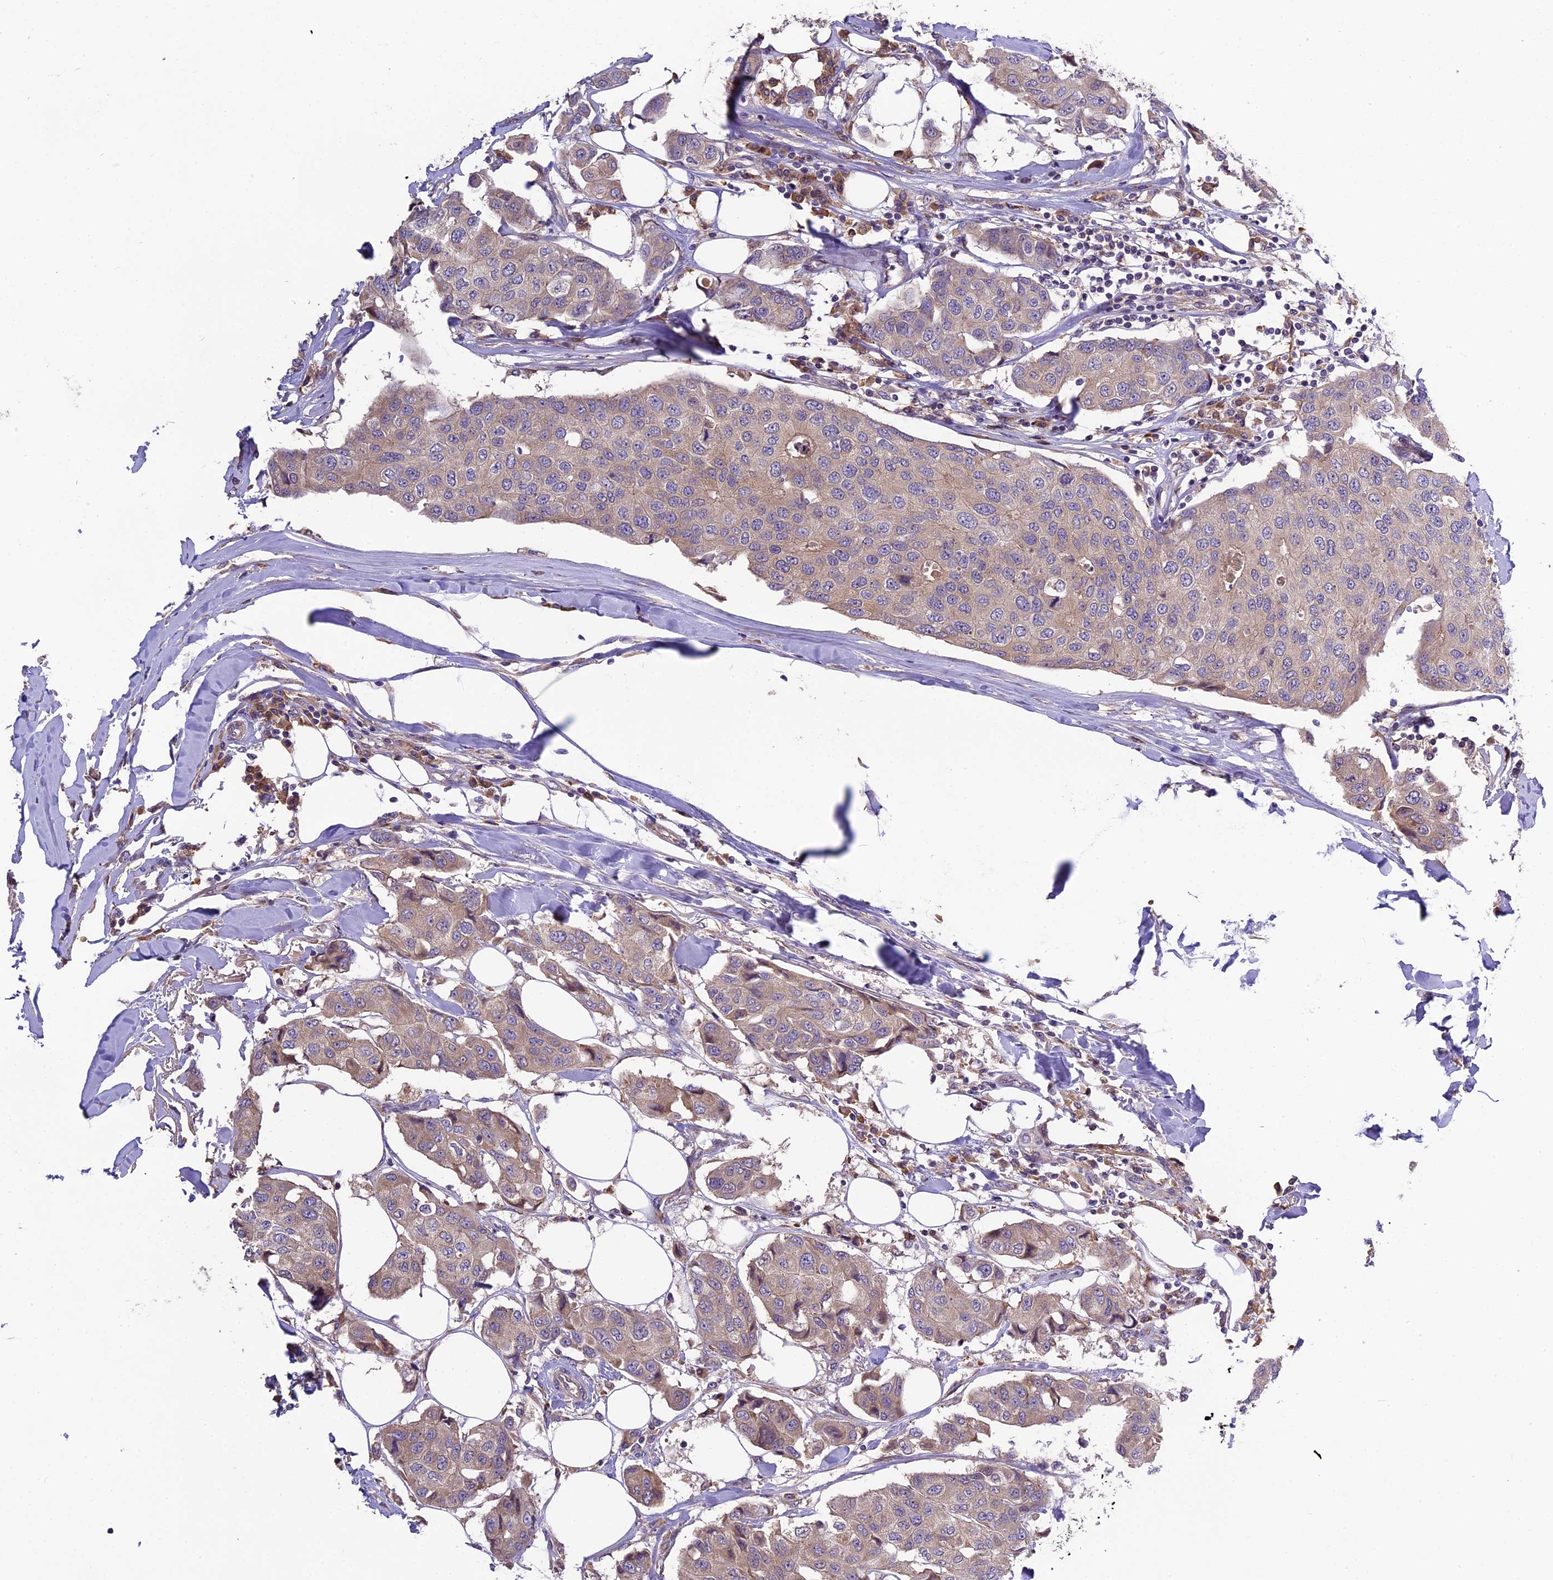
{"staining": {"intensity": "weak", "quantity": "25%-75%", "location": "cytoplasmic/membranous"}, "tissue": "breast cancer", "cell_type": "Tumor cells", "image_type": "cancer", "snomed": [{"axis": "morphology", "description": "Duct carcinoma"}, {"axis": "topography", "description": "Breast"}], "caption": "An immunohistochemistry histopathology image of neoplastic tissue is shown. Protein staining in brown highlights weak cytoplasmic/membranous positivity in breast cancer (infiltrating ductal carcinoma) within tumor cells.", "gene": "ABCC10", "patient": {"sex": "female", "age": 80}}